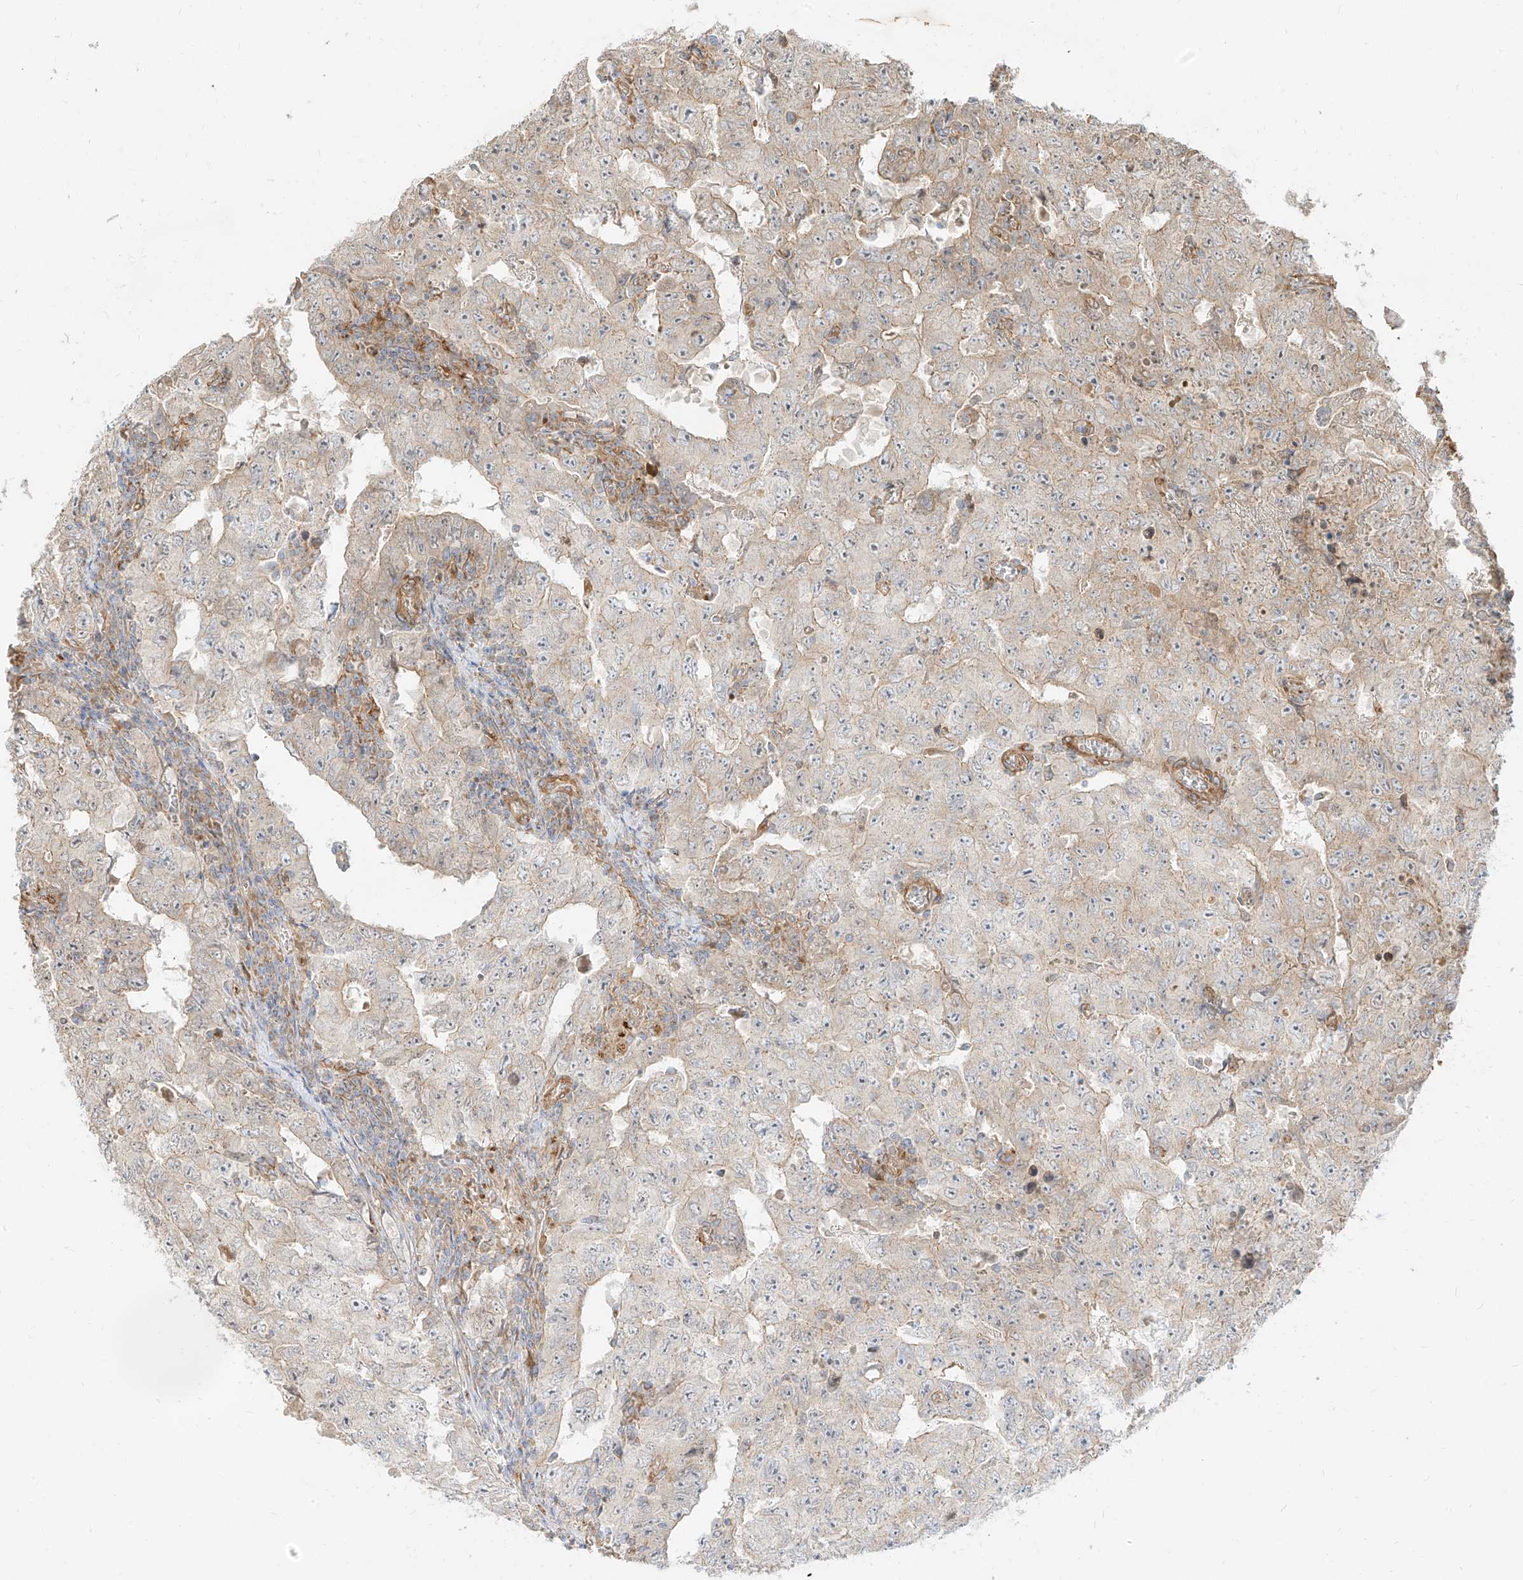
{"staining": {"intensity": "weak", "quantity": "<25%", "location": "cytoplasmic/membranous"}, "tissue": "testis cancer", "cell_type": "Tumor cells", "image_type": "cancer", "snomed": [{"axis": "morphology", "description": "Carcinoma, Embryonal, NOS"}, {"axis": "topography", "description": "Testis"}], "caption": "Embryonal carcinoma (testis) stained for a protein using immunohistochemistry (IHC) reveals no expression tumor cells.", "gene": "PLCL1", "patient": {"sex": "male", "age": 26}}